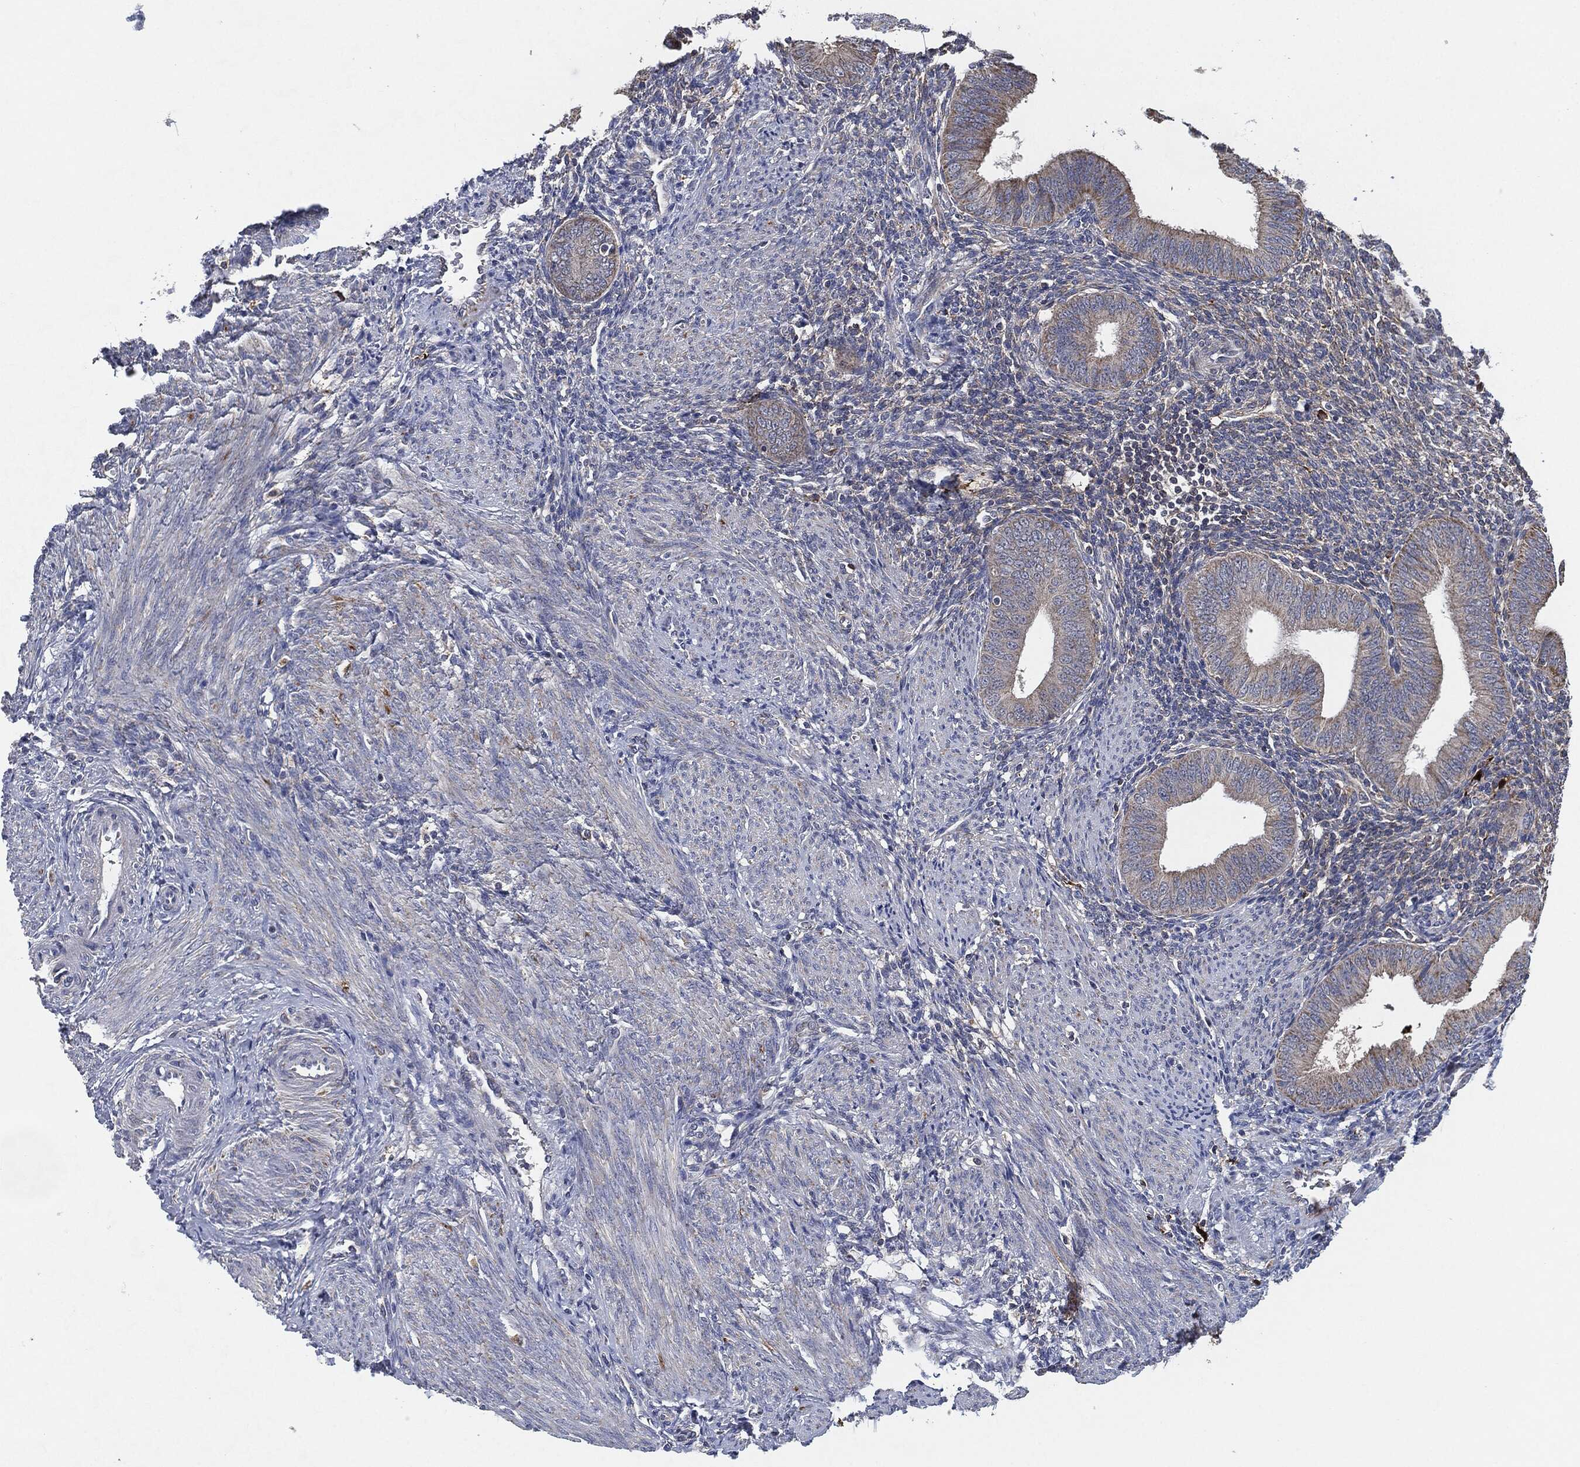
{"staining": {"intensity": "negative", "quantity": "none", "location": "none"}, "tissue": "endometrium", "cell_type": "Cells in endometrial stroma", "image_type": "normal", "snomed": [{"axis": "morphology", "description": "Normal tissue, NOS"}, {"axis": "topography", "description": "Endometrium"}], "caption": "Immunohistochemistry photomicrograph of unremarkable endometrium: endometrium stained with DAB (3,3'-diaminobenzidine) exhibits no significant protein expression in cells in endometrial stroma.", "gene": "TMEM11", "patient": {"sex": "female", "age": 39}}